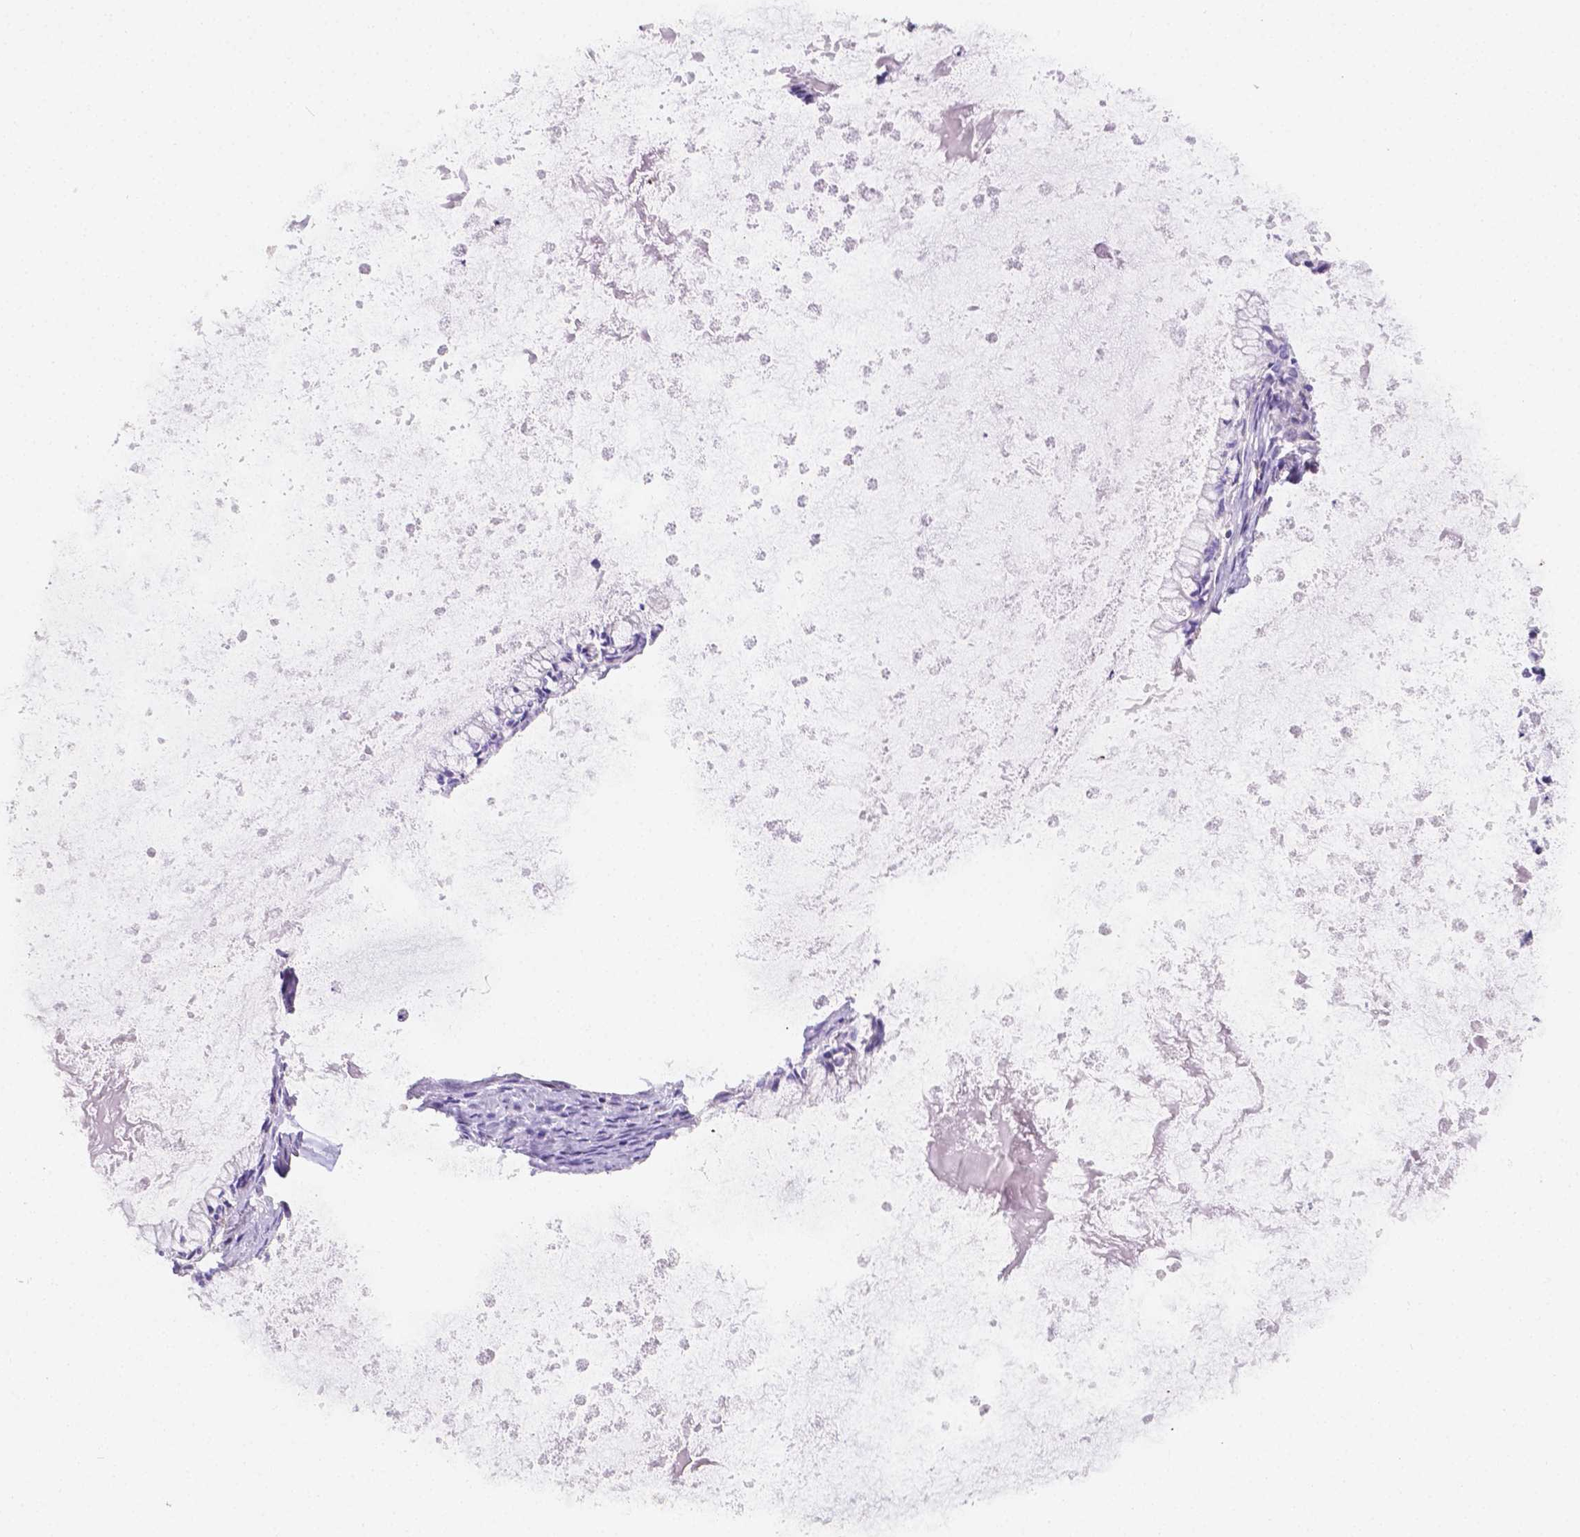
{"staining": {"intensity": "negative", "quantity": "none", "location": "none"}, "tissue": "ovarian cancer", "cell_type": "Tumor cells", "image_type": "cancer", "snomed": [{"axis": "morphology", "description": "Cystadenocarcinoma, mucinous, NOS"}, {"axis": "topography", "description": "Ovary"}], "caption": "Histopathology image shows no protein positivity in tumor cells of ovarian cancer tissue.", "gene": "SGTB", "patient": {"sex": "female", "age": 67}}